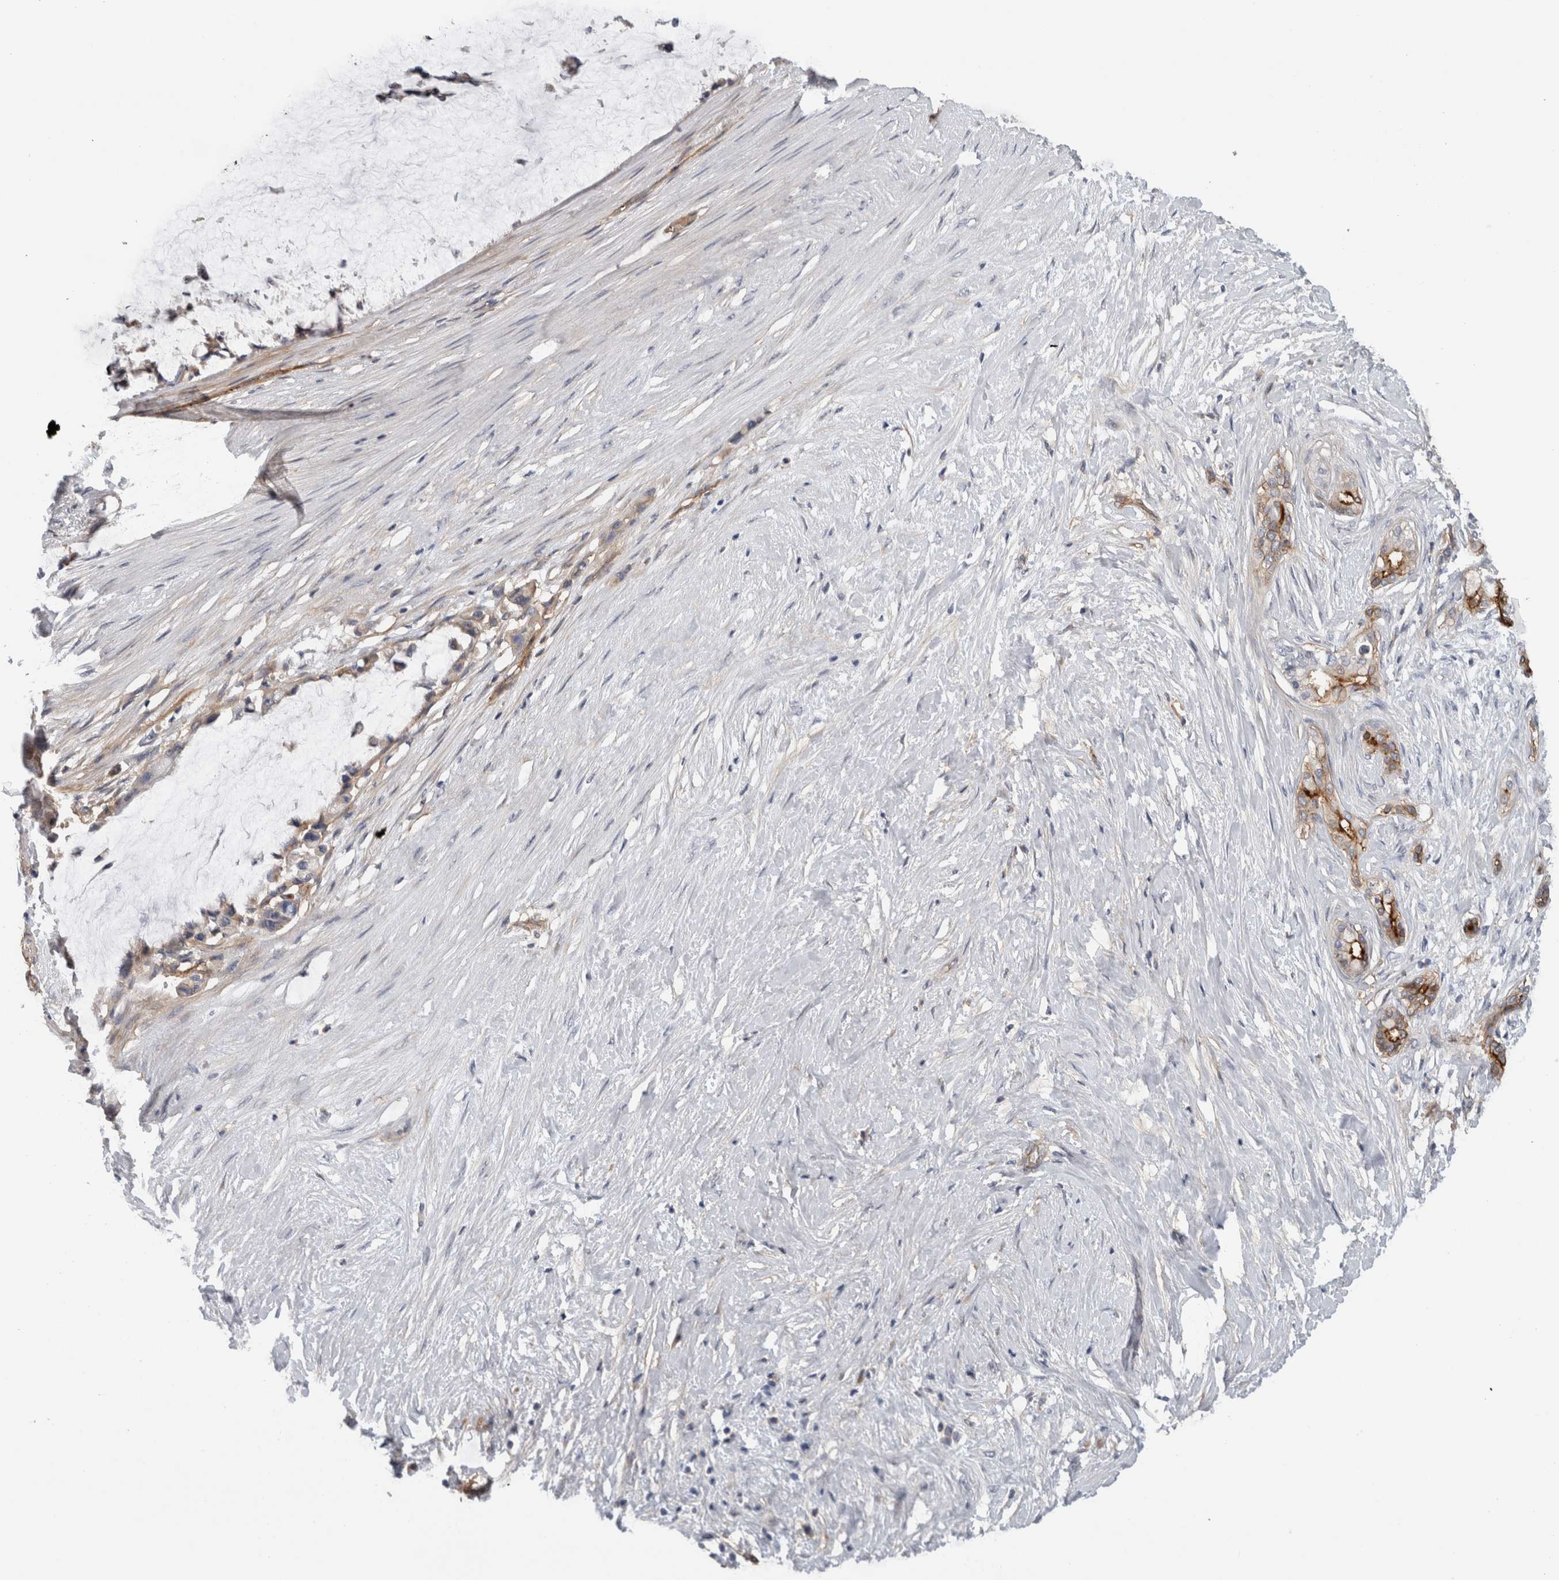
{"staining": {"intensity": "moderate", "quantity": "25%-75%", "location": "cytoplasmic/membranous"}, "tissue": "pancreatic cancer", "cell_type": "Tumor cells", "image_type": "cancer", "snomed": [{"axis": "morphology", "description": "Adenocarcinoma, NOS"}, {"axis": "topography", "description": "Pancreas"}], "caption": "DAB (3,3'-diaminobenzidine) immunohistochemical staining of pancreatic adenocarcinoma reveals moderate cytoplasmic/membranous protein positivity in approximately 25%-75% of tumor cells.", "gene": "CD59", "patient": {"sex": "male", "age": 41}}